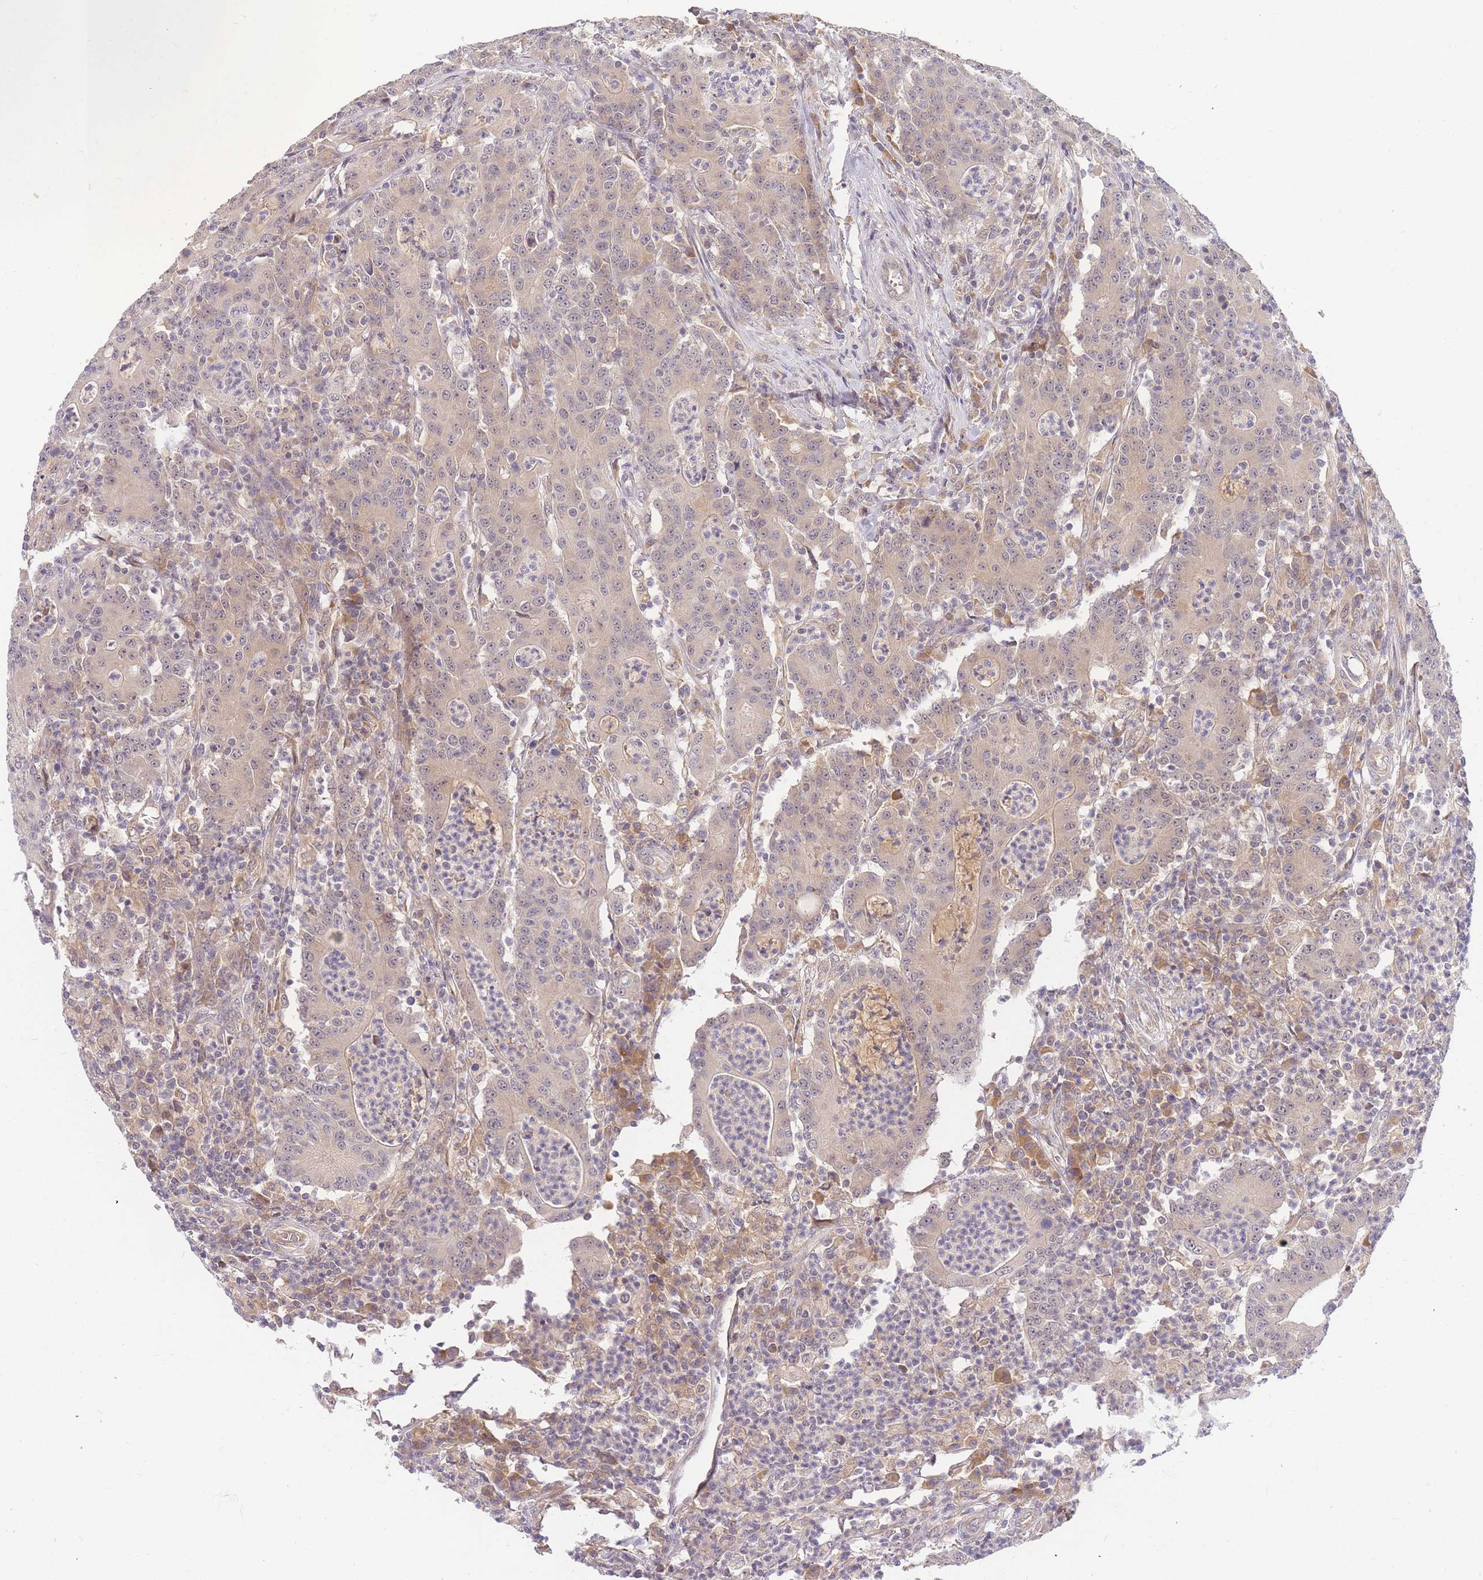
{"staining": {"intensity": "weak", "quantity": "25%-75%", "location": "cytoplasmic/membranous"}, "tissue": "colorectal cancer", "cell_type": "Tumor cells", "image_type": "cancer", "snomed": [{"axis": "morphology", "description": "Adenocarcinoma, NOS"}, {"axis": "topography", "description": "Colon"}], "caption": "Immunohistochemical staining of human adenocarcinoma (colorectal) reveals low levels of weak cytoplasmic/membranous protein staining in about 25%-75% of tumor cells.", "gene": "ZNF577", "patient": {"sex": "male", "age": 83}}